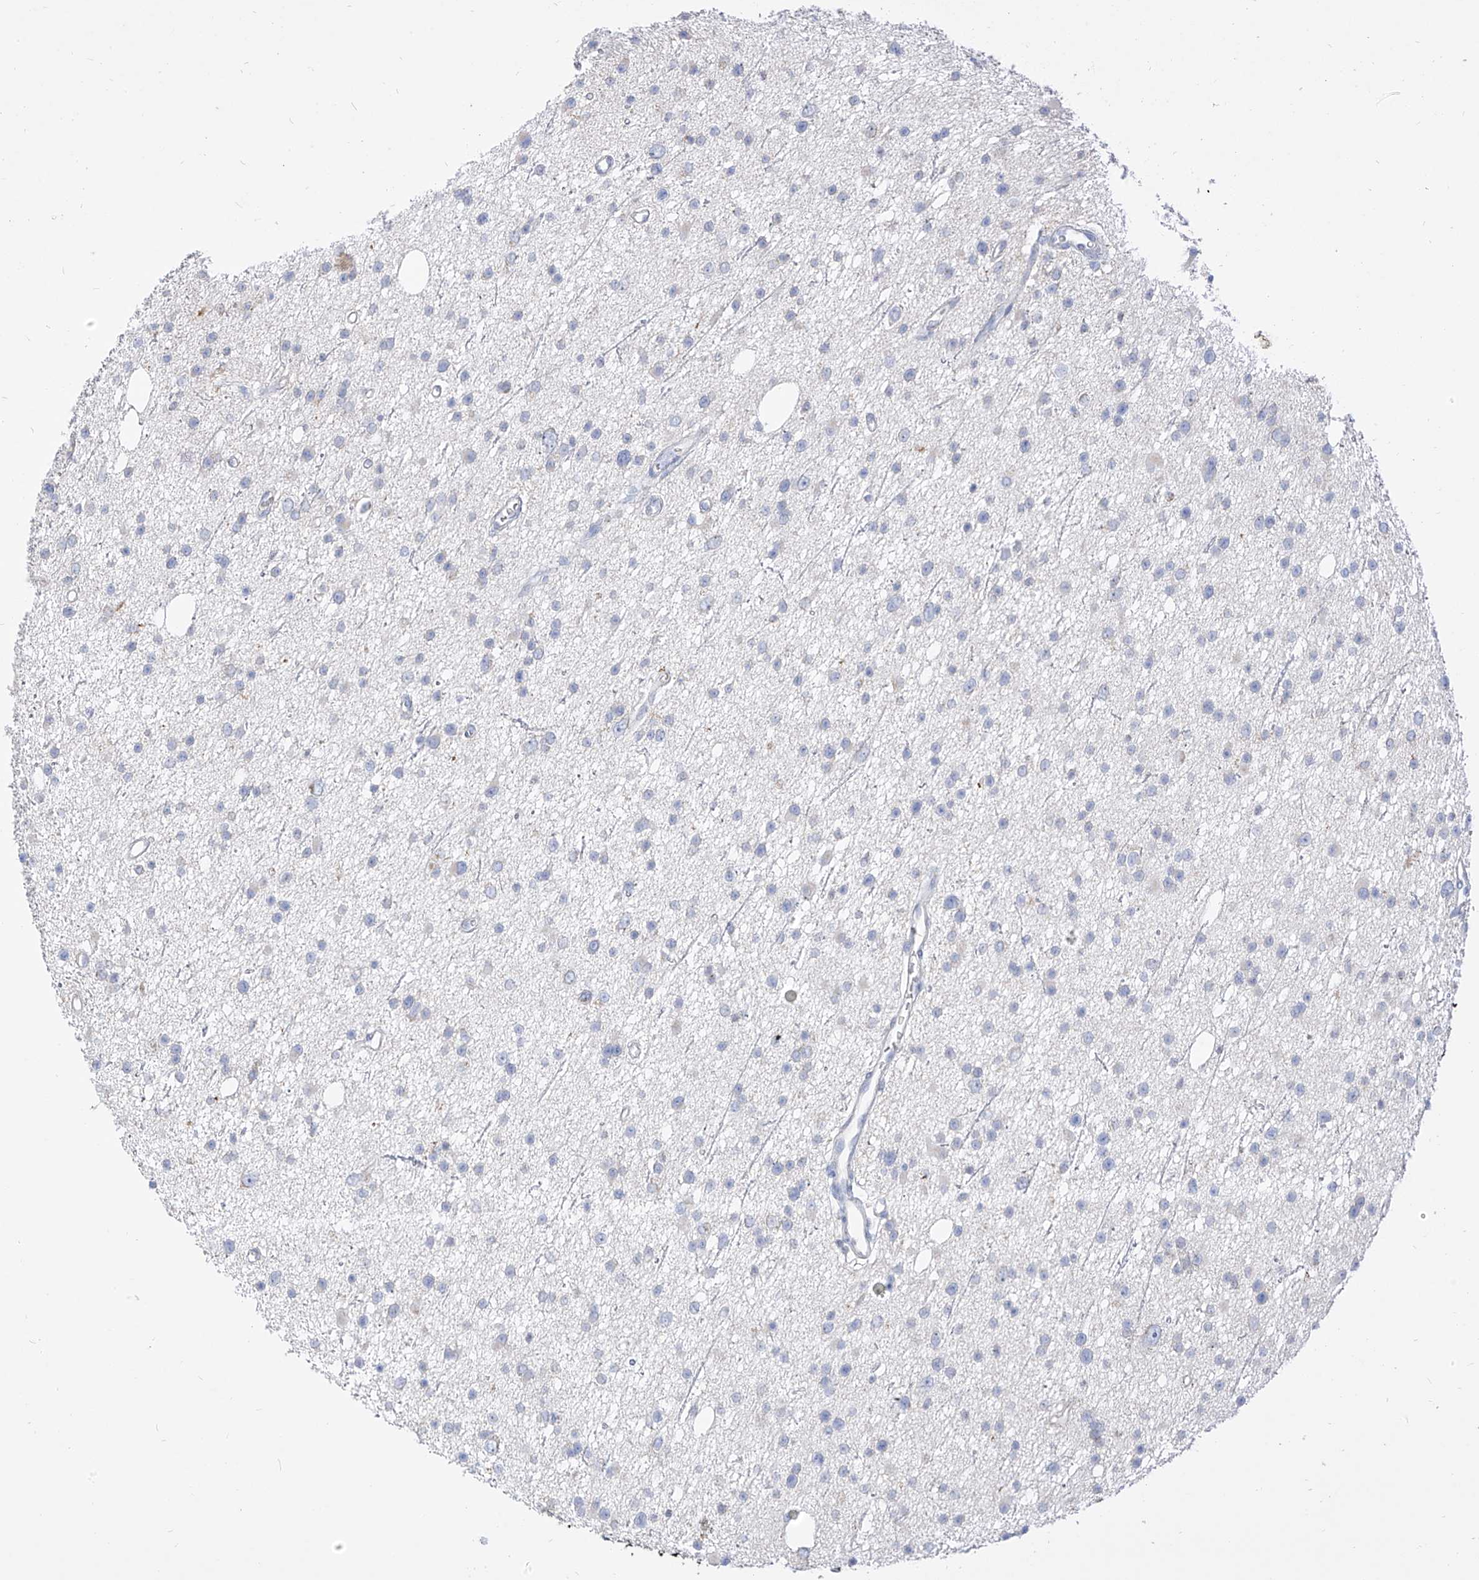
{"staining": {"intensity": "negative", "quantity": "none", "location": "none"}, "tissue": "glioma", "cell_type": "Tumor cells", "image_type": "cancer", "snomed": [{"axis": "morphology", "description": "Glioma, malignant, Low grade"}, {"axis": "topography", "description": "Cerebral cortex"}], "caption": "Human malignant glioma (low-grade) stained for a protein using IHC displays no positivity in tumor cells.", "gene": "RASA2", "patient": {"sex": "female", "age": 39}}